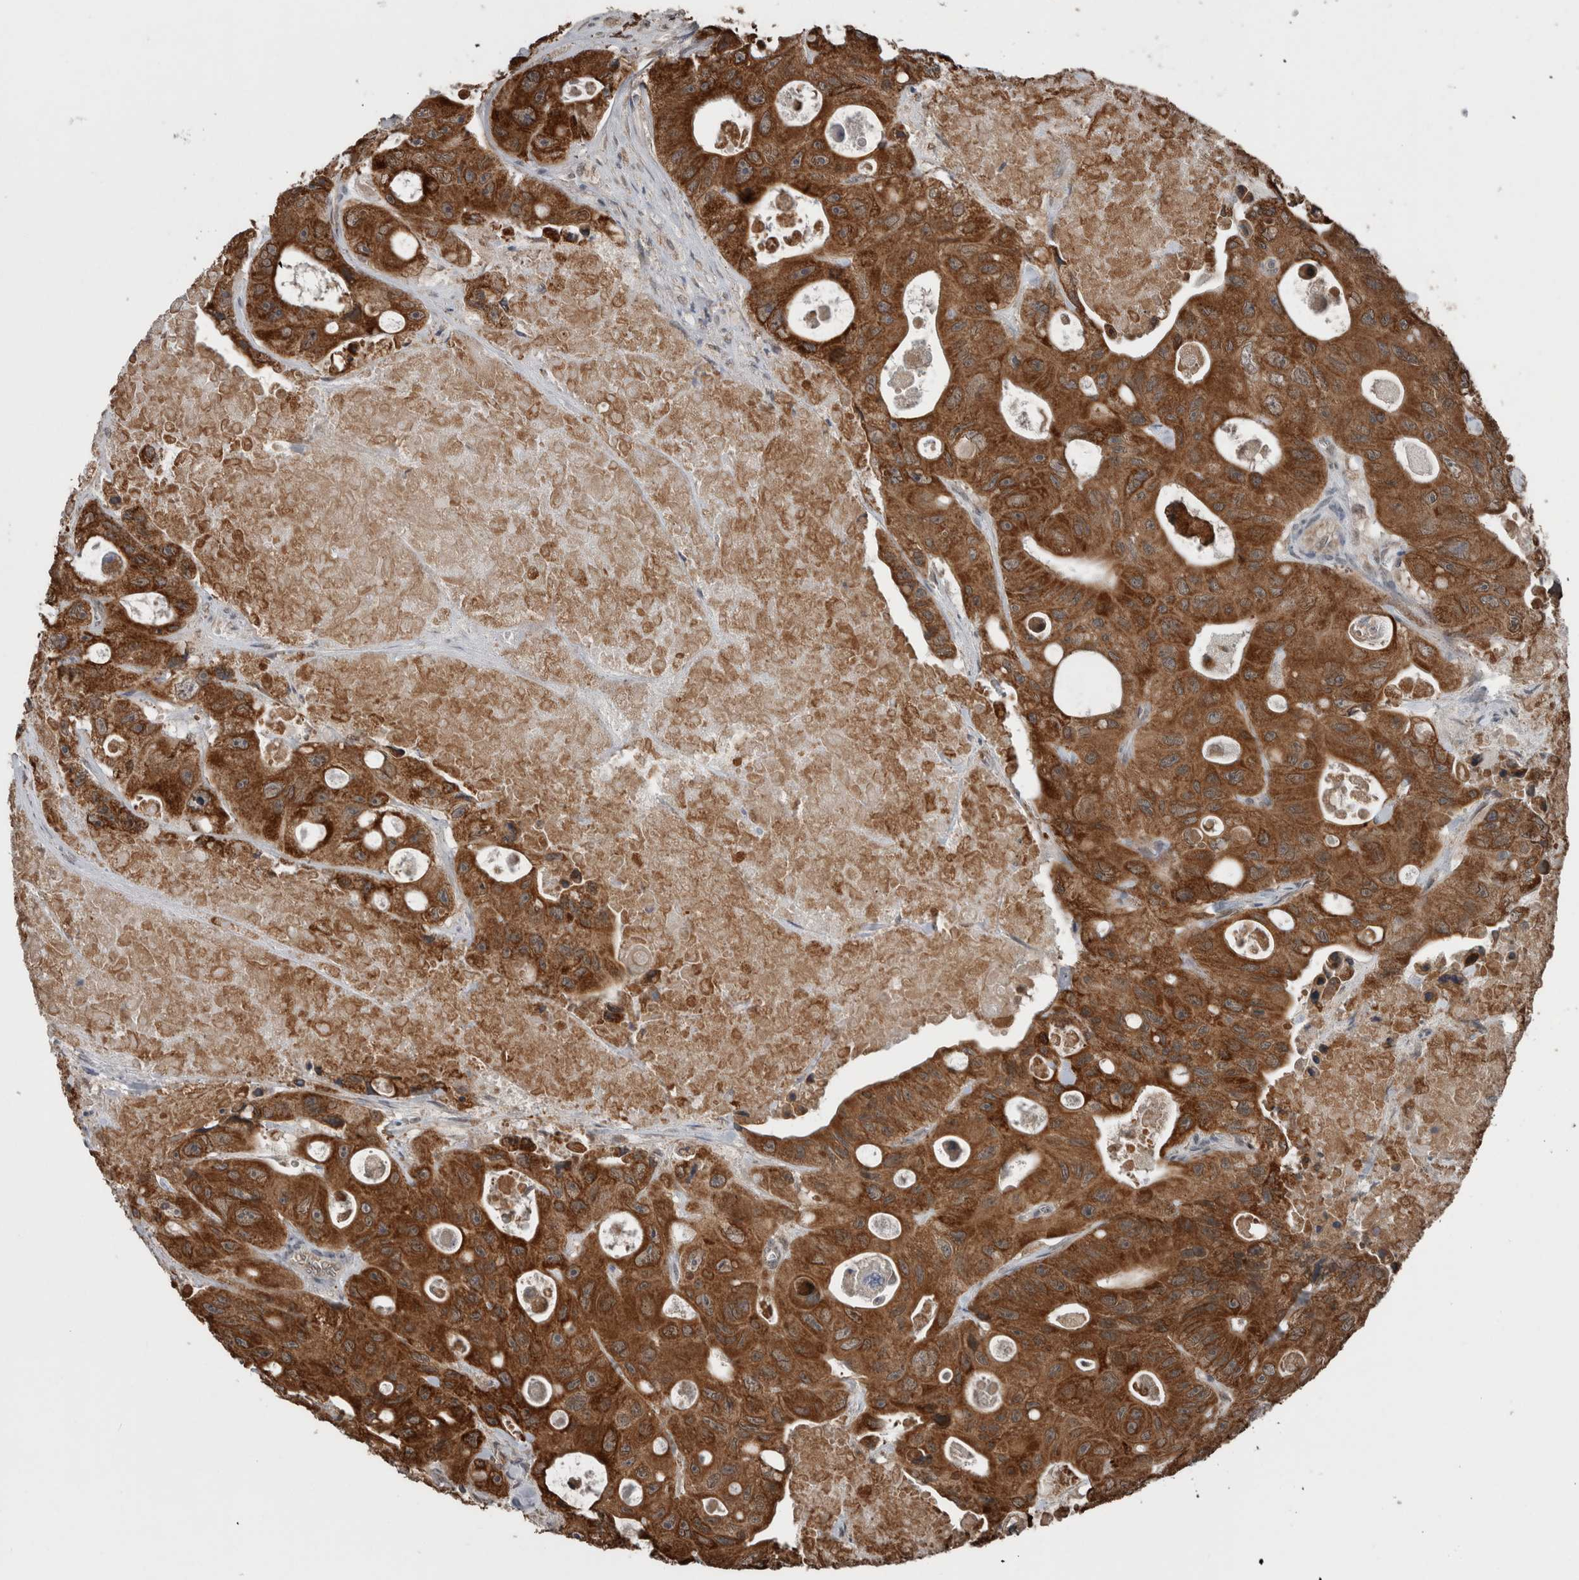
{"staining": {"intensity": "strong", "quantity": ">75%", "location": "cytoplasmic/membranous"}, "tissue": "colorectal cancer", "cell_type": "Tumor cells", "image_type": "cancer", "snomed": [{"axis": "morphology", "description": "Adenocarcinoma, NOS"}, {"axis": "topography", "description": "Colon"}], "caption": "Colorectal adenocarcinoma stained for a protein (brown) displays strong cytoplasmic/membranous positive staining in approximately >75% of tumor cells.", "gene": "ENY2", "patient": {"sex": "female", "age": 46}}